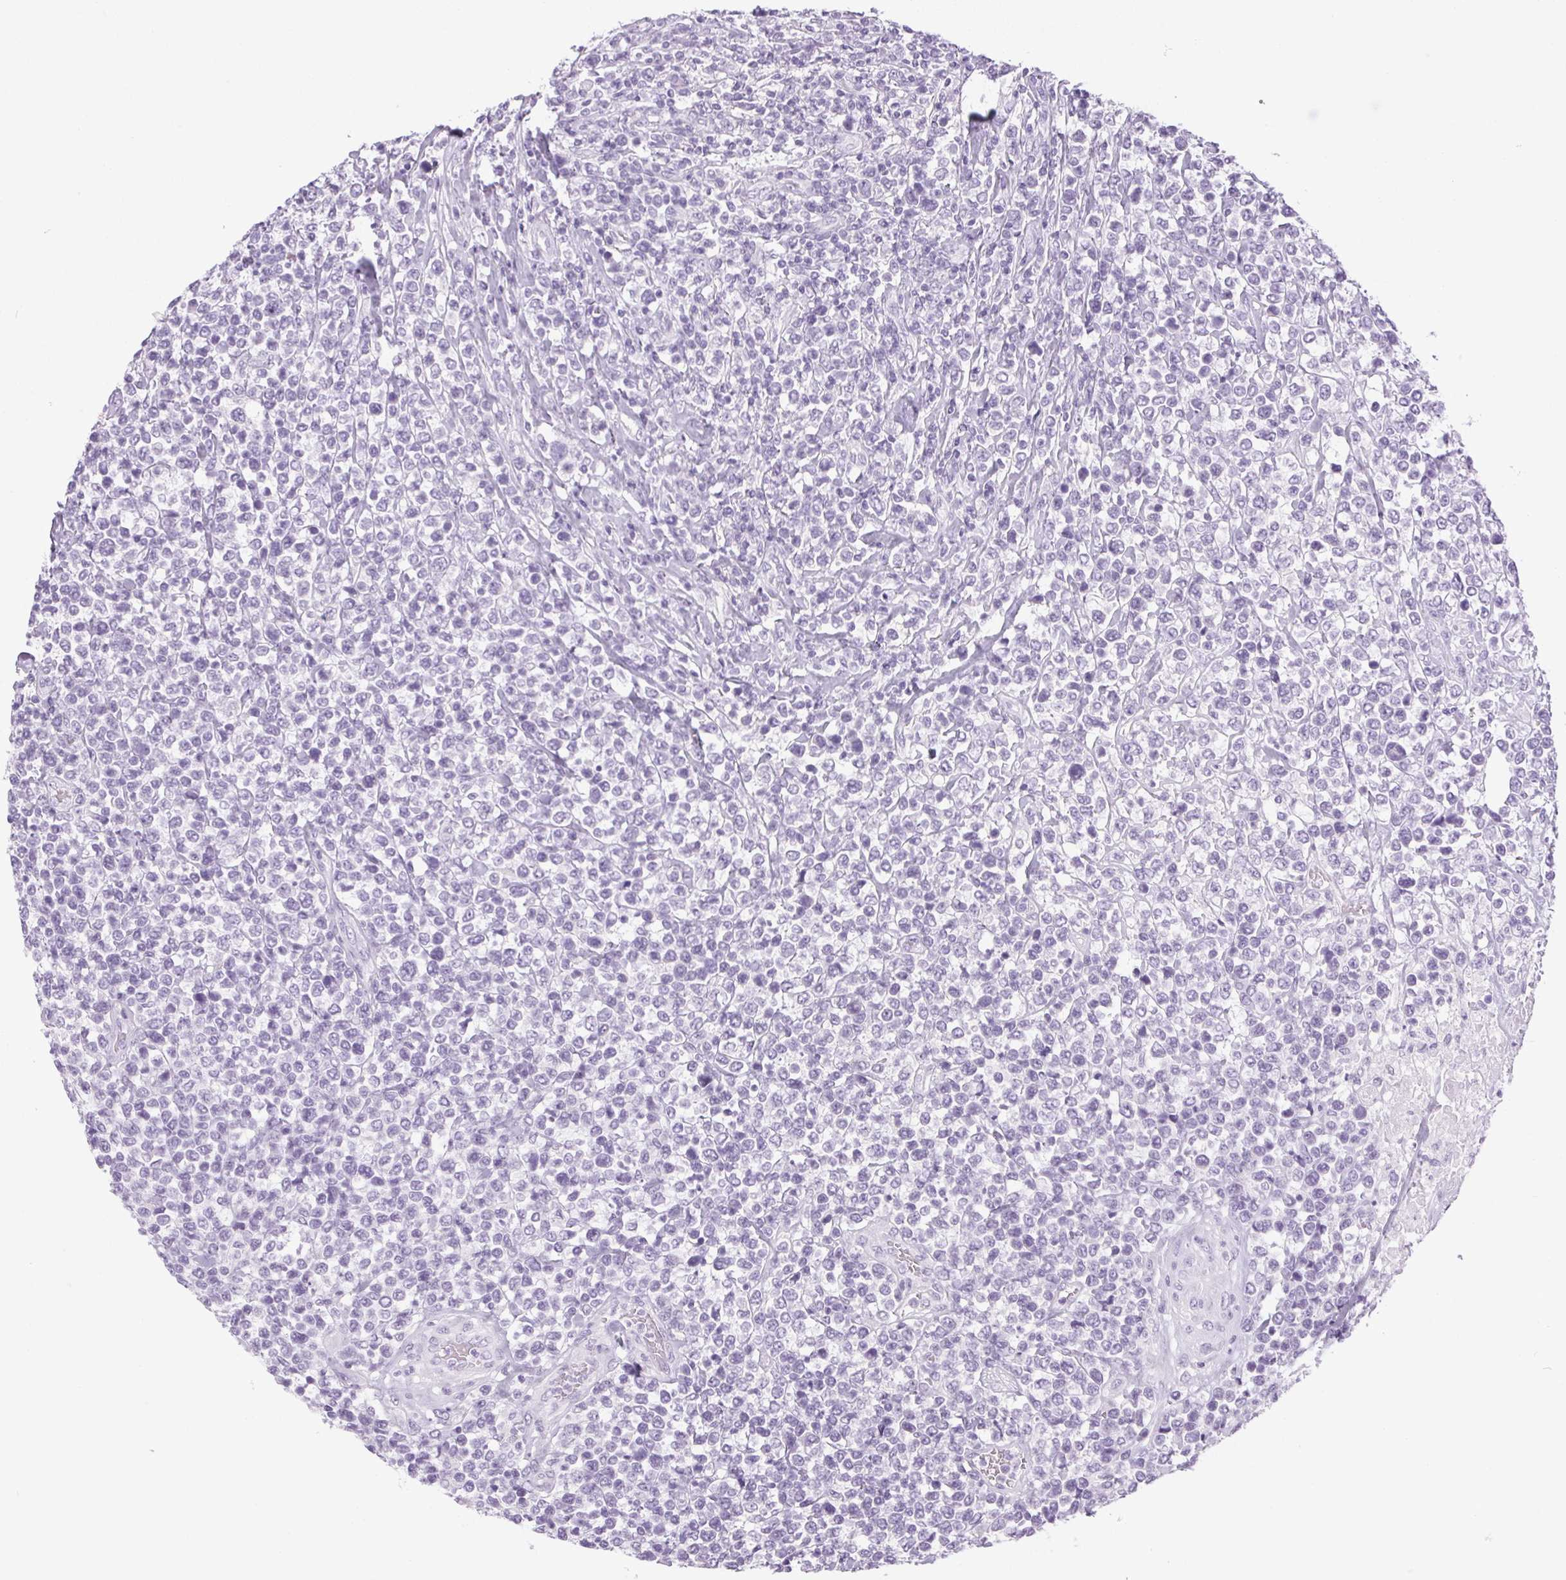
{"staining": {"intensity": "negative", "quantity": "none", "location": "none"}, "tissue": "lymphoma", "cell_type": "Tumor cells", "image_type": "cancer", "snomed": [{"axis": "morphology", "description": "Malignant lymphoma, non-Hodgkin's type, High grade"}, {"axis": "topography", "description": "Soft tissue"}], "caption": "Immunohistochemistry (IHC) micrograph of lymphoma stained for a protein (brown), which shows no expression in tumor cells. Brightfield microscopy of immunohistochemistry (IHC) stained with DAB (brown) and hematoxylin (blue), captured at high magnification.", "gene": "POPDC2", "patient": {"sex": "female", "age": 56}}